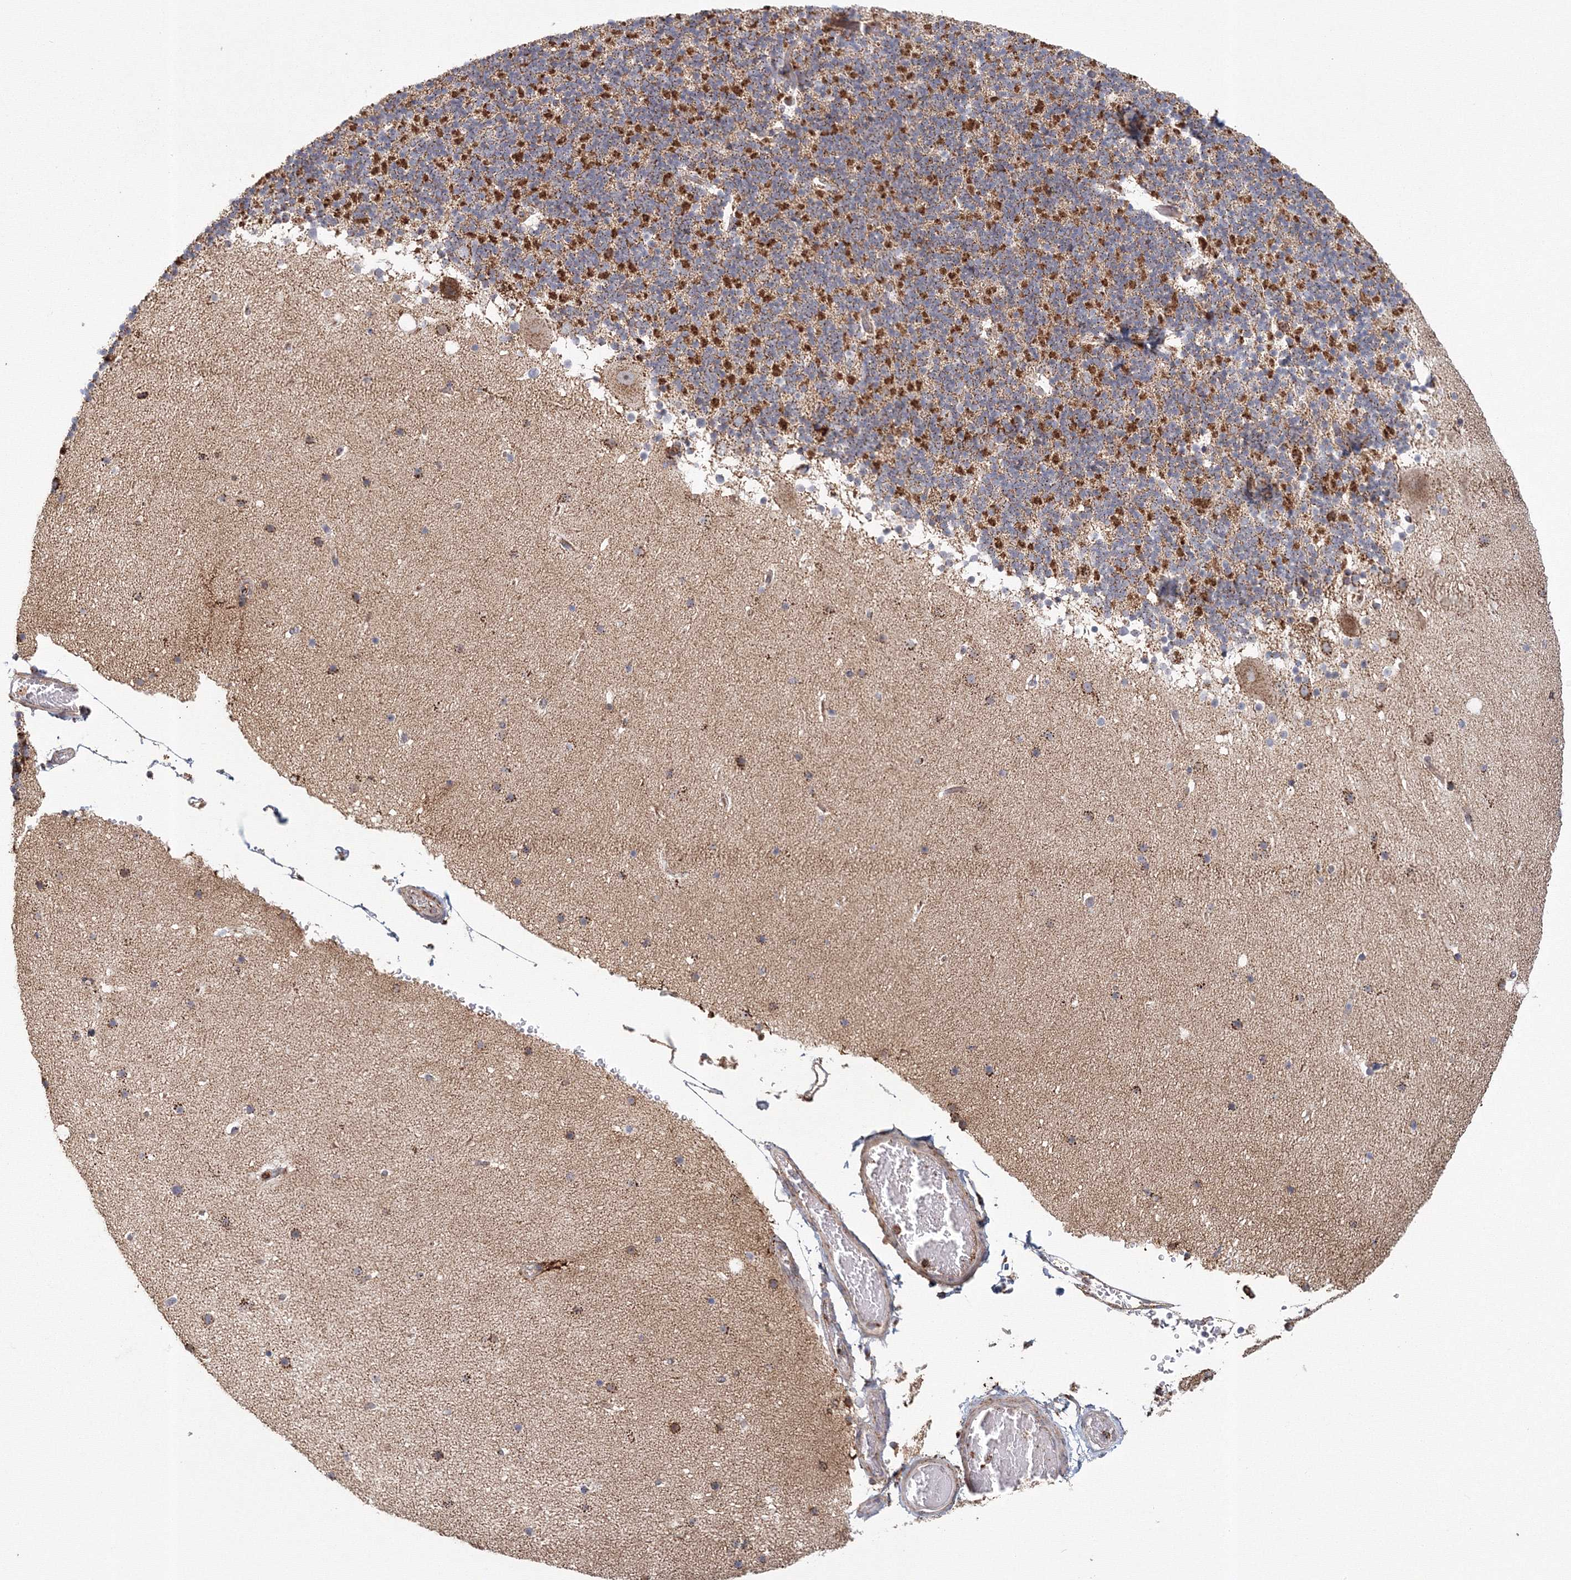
{"staining": {"intensity": "strong", "quantity": "<25%", "location": "cytoplasmic/membranous"}, "tissue": "cerebellum", "cell_type": "Cells in granular layer", "image_type": "normal", "snomed": [{"axis": "morphology", "description": "Normal tissue, NOS"}, {"axis": "topography", "description": "Cerebellum"}], "caption": "Immunohistochemistry (IHC) of normal human cerebellum exhibits medium levels of strong cytoplasmic/membranous staining in about <25% of cells in granular layer. (brown staining indicates protein expression, while blue staining denotes nuclei).", "gene": "GRPEL1", "patient": {"sex": "male", "age": 57}}